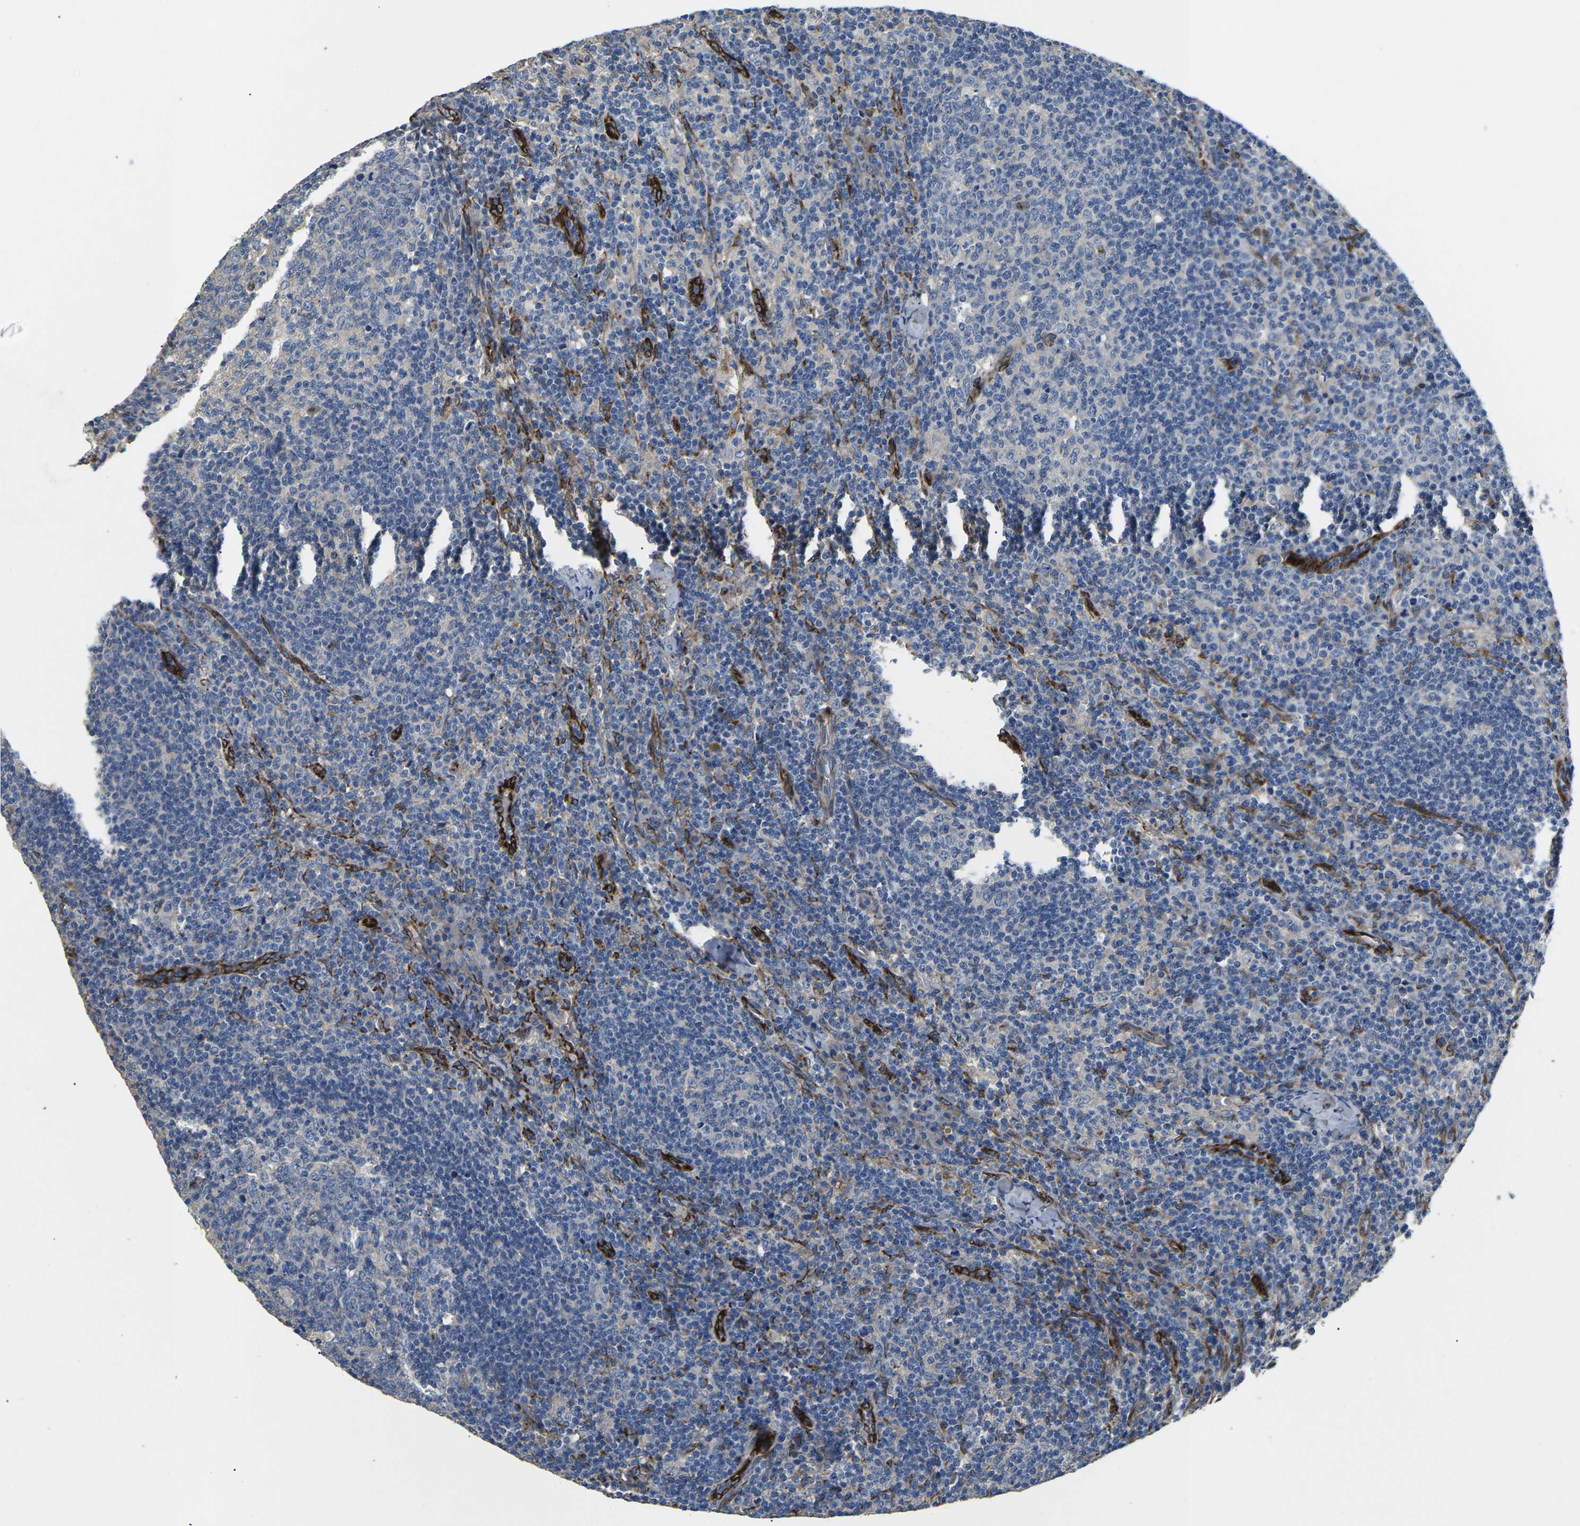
{"staining": {"intensity": "weak", "quantity": "<25%", "location": "cytoplasmic/membranous"}, "tissue": "lymph node", "cell_type": "Germinal center cells", "image_type": "normal", "snomed": [{"axis": "morphology", "description": "Normal tissue, NOS"}, {"axis": "morphology", "description": "Inflammation, NOS"}, {"axis": "topography", "description": "Lymph node"}], "caption": "Germinal center cells are negative for brown protein staining in normal lymph node. (DAB (3,3'-diaminobenzidine) IHC with hematoxylin counter stain).", "gene": "PDZD8", "patient": {"sex": "male", "age": 55}}